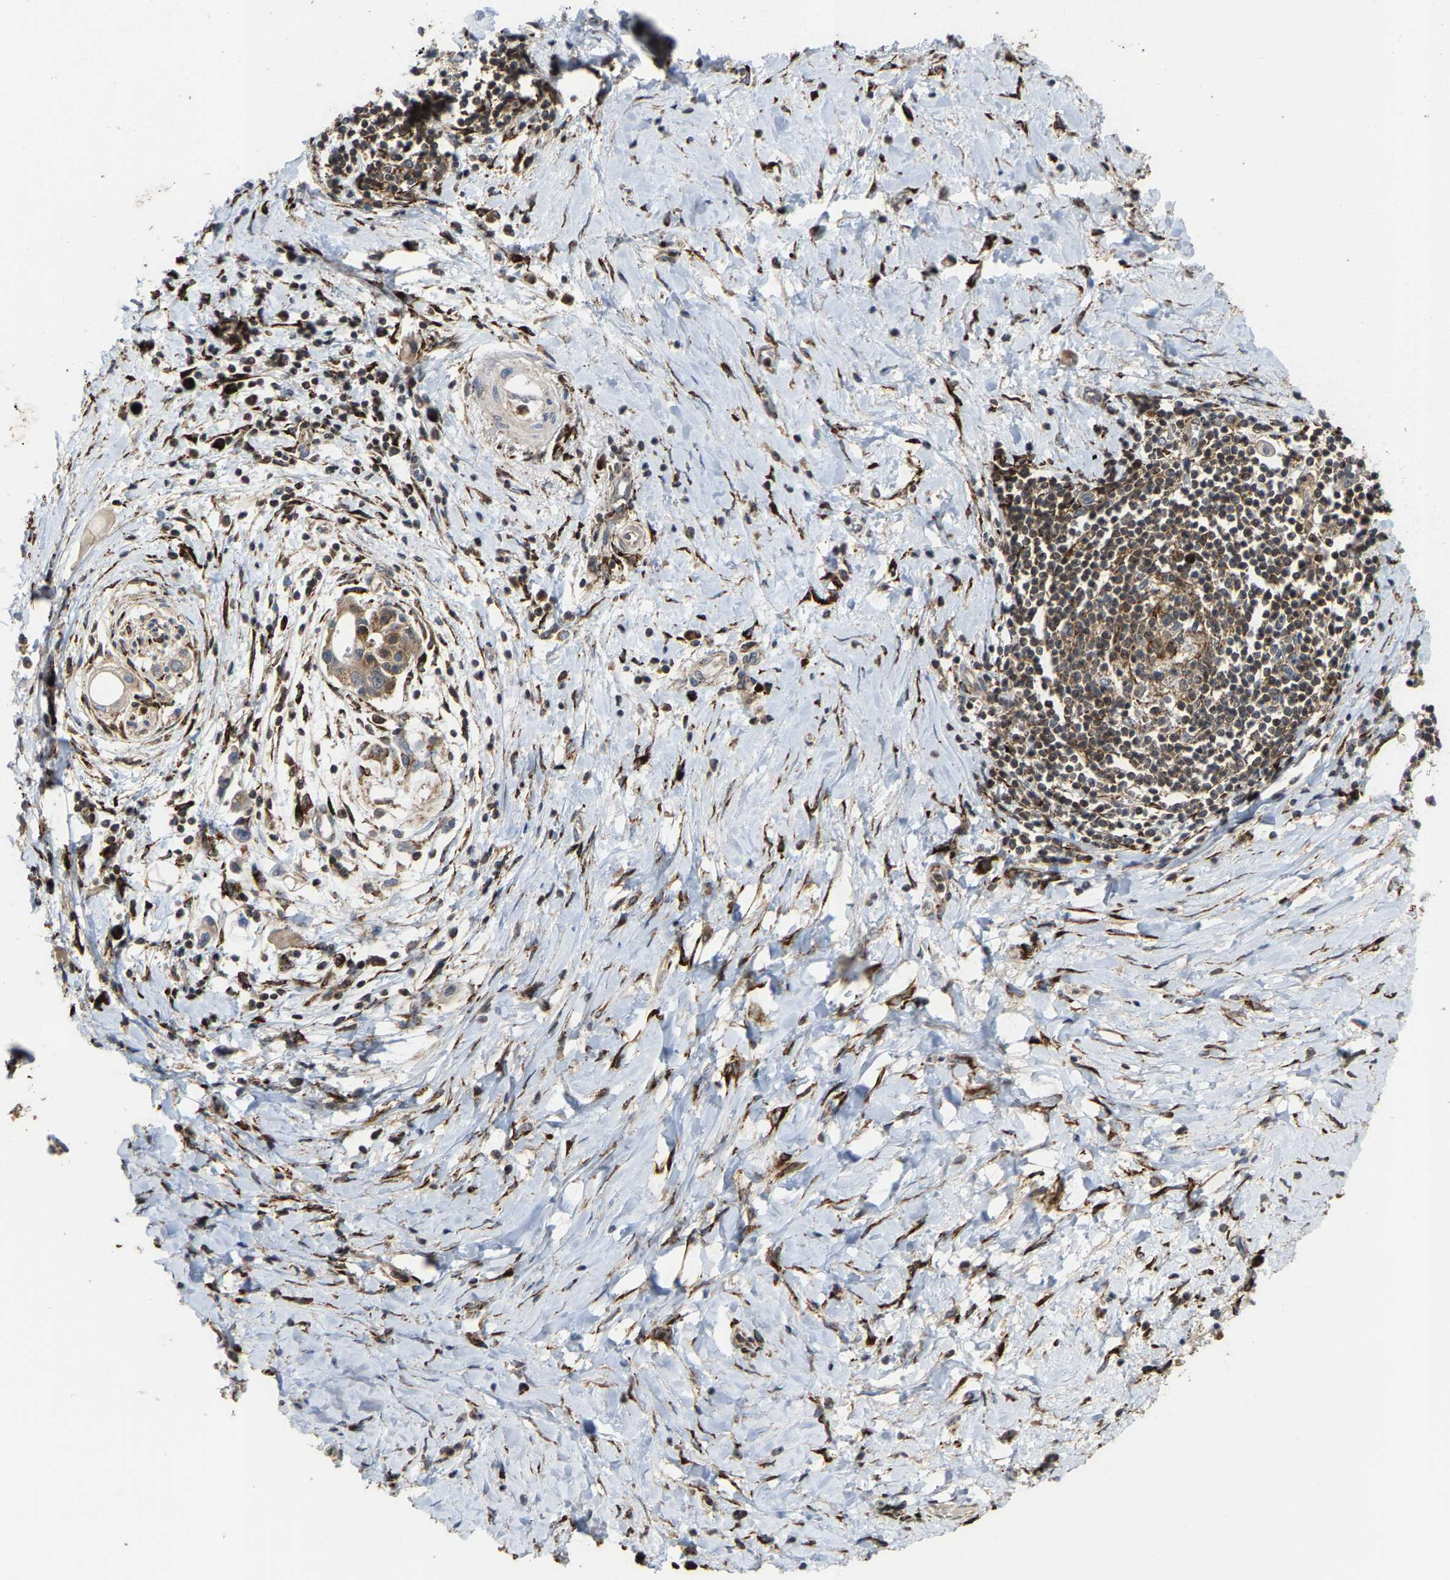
{"staining": {"intensity": "moderate", "quantity": ">75%", "location": "cytoplasmic/membranous"}, "tissue": "pancreatic cancer", "cell_type": "Tumor cells", "image_type": "cancer", "snomed": [{"axis": "morphology", "description": "Adenocarcinoma, NOS"}, {"axis": "topography", "description": "Pancreas"}], "caption": "About >75% of tumor cells in human pancreatic cancer (adenocarcinoma) exhibit moderate cytoplasmic/membranous protein positivity as visualized by brown immunohistochemical staining.", "gene": "FGD3", "patient": {"sex": "male", "age": 59}}